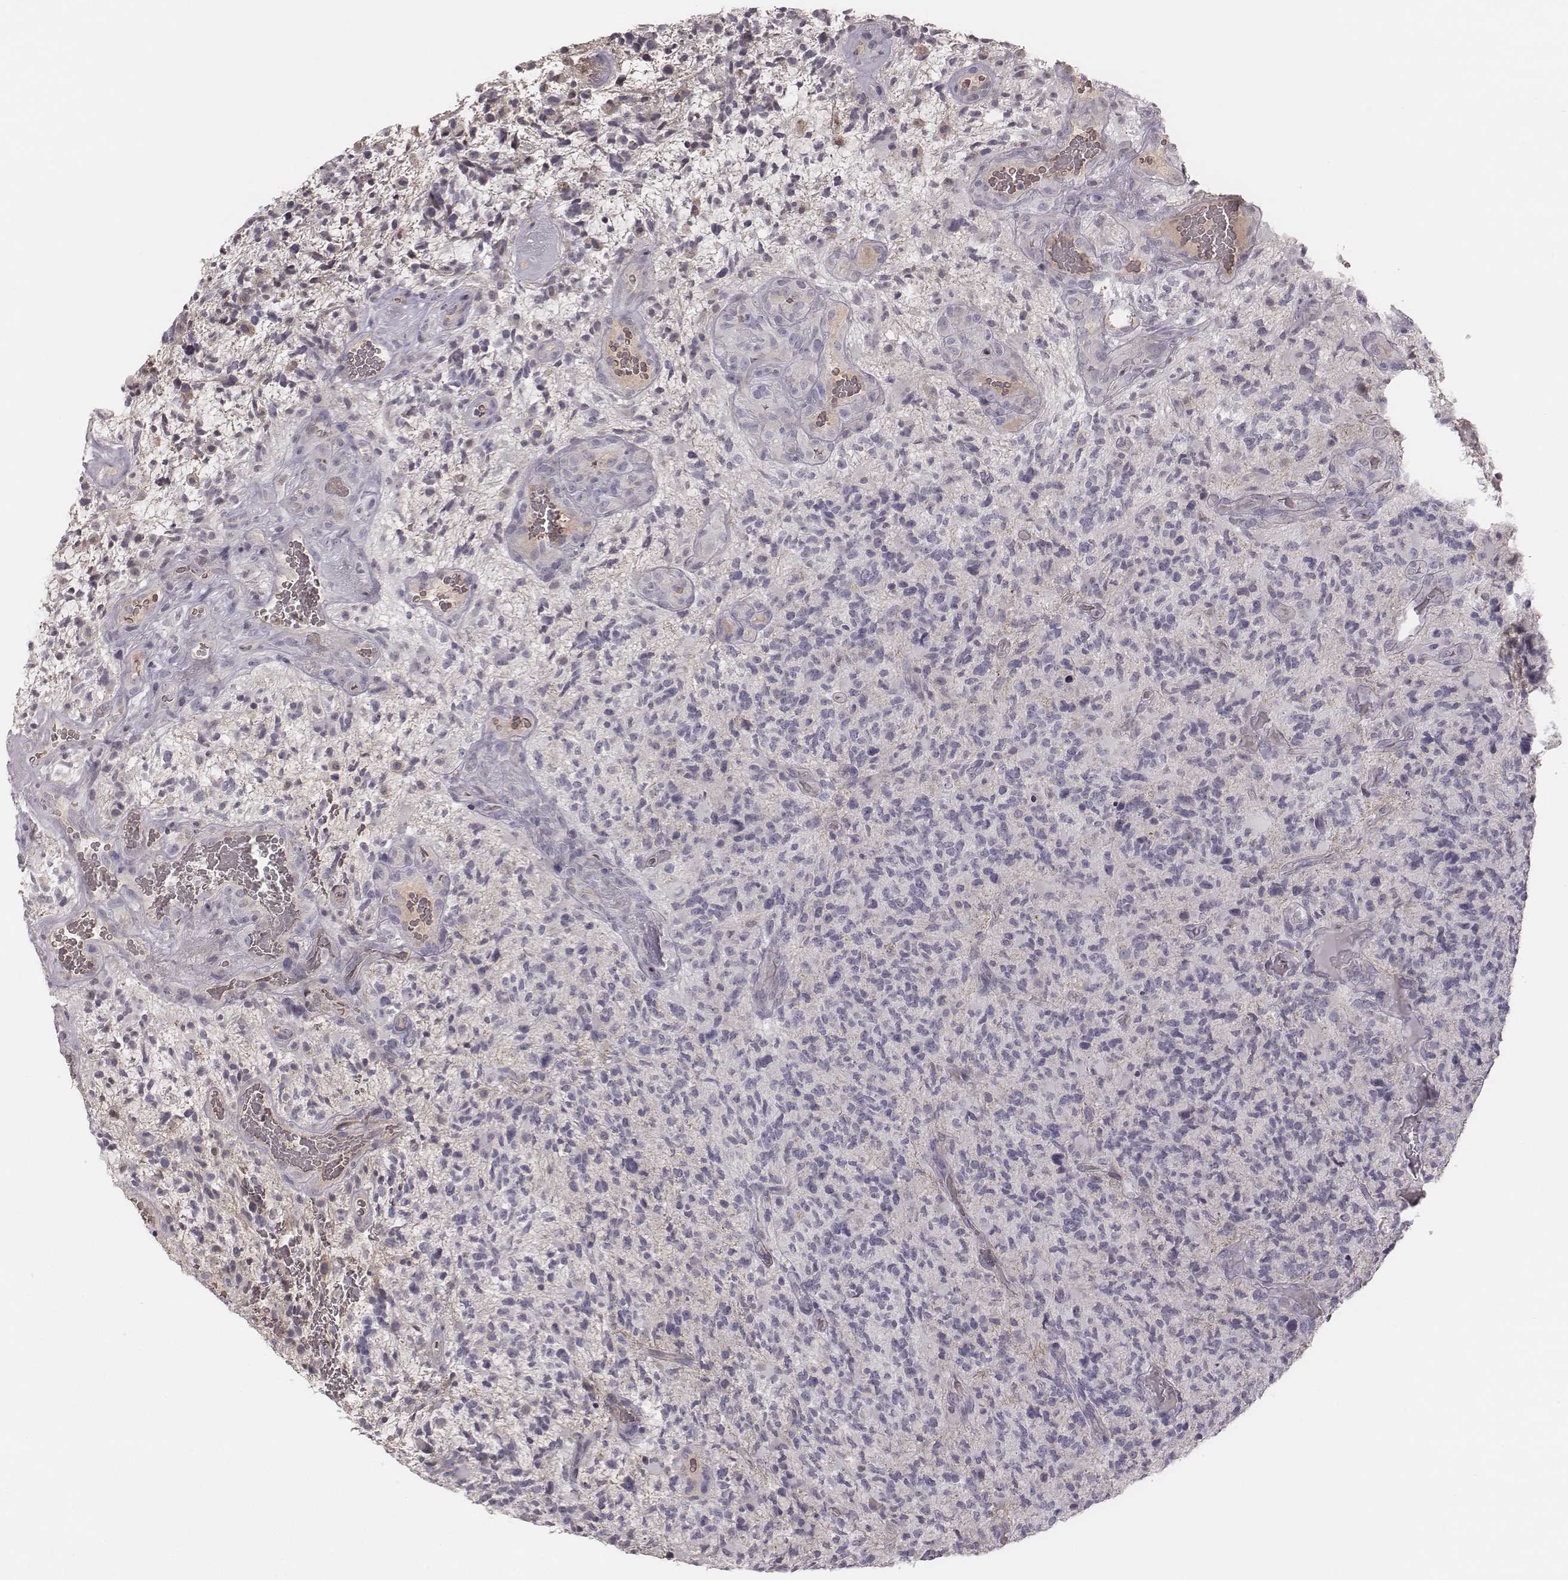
{"staining": {"intensity": "negative", "quantity": "none", "location": "none"}, "tissue": "glioma", "cell_type": "Tumor cells", "image_type": "cancer", "snomed": [{"axis": "morphology", "description": "Glioma, malignant, High grade"}, {"axis": "topography", "description": "Brain"}], "caption": "This photomicrograph is of glioma stained with IHC to label a protein in brown with the nuclei are counter-stained blue. There is no positivity in tumor cells.", "gene": "TLX3", "patient": {"sex": "female", "age": 71}}